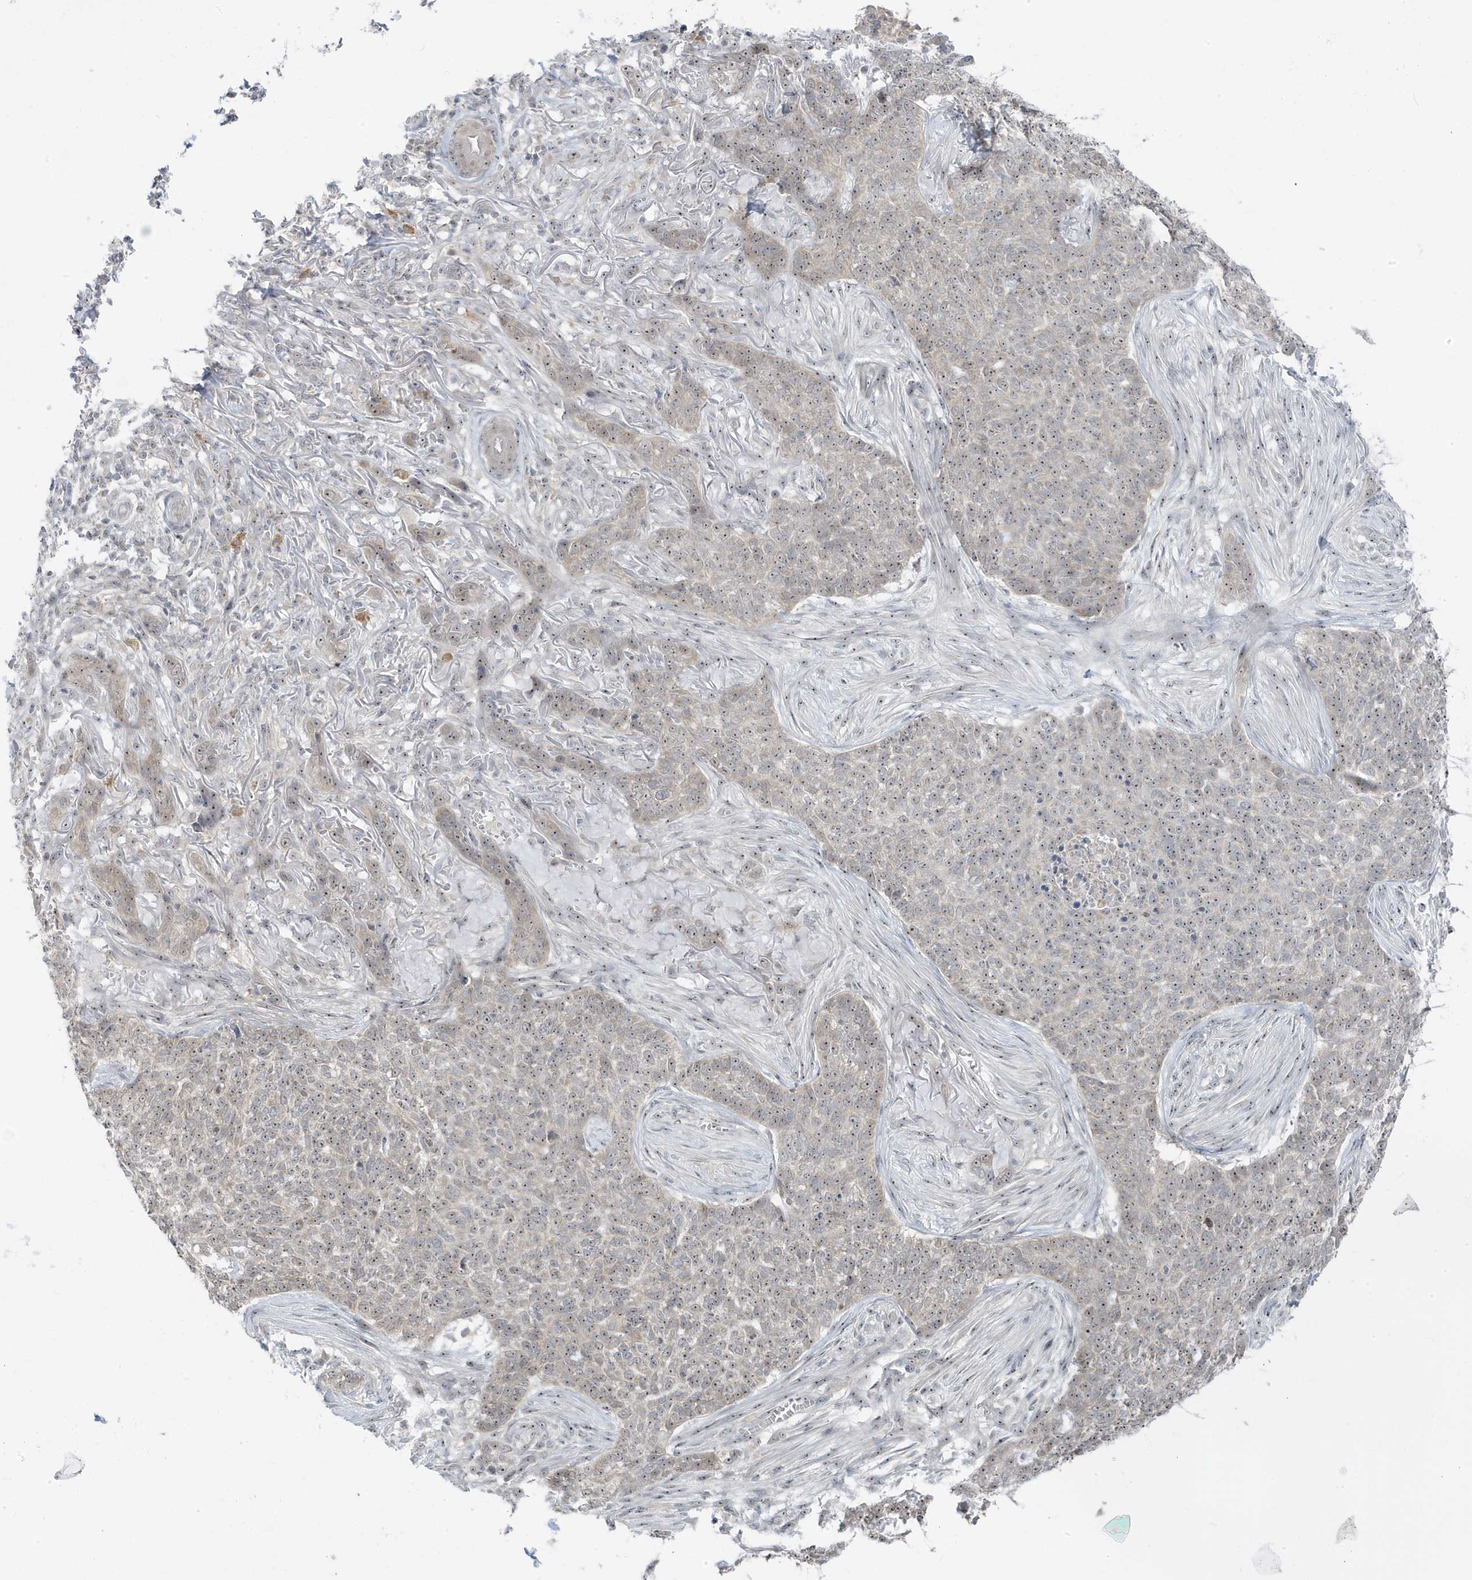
{"staining": {"intensity": "weak", "quantity": ">75%", "location": "nuclear"}, "tissue": "skin cancer", "cell_type": "Tumor cells", "image_type": "cancer", "snomed": [{"axis": "morphology", "description": "Basal cell carcinoma"}, {"axis": "topography", "description": "Skin"}], "caption": "Brown immunohistochemical staining in skin cancer reveals weak nuclear expression in approximately >75% of tumor cells.", "gene": "TSEN15", "patient": {"sex": "male", "age": 85}}